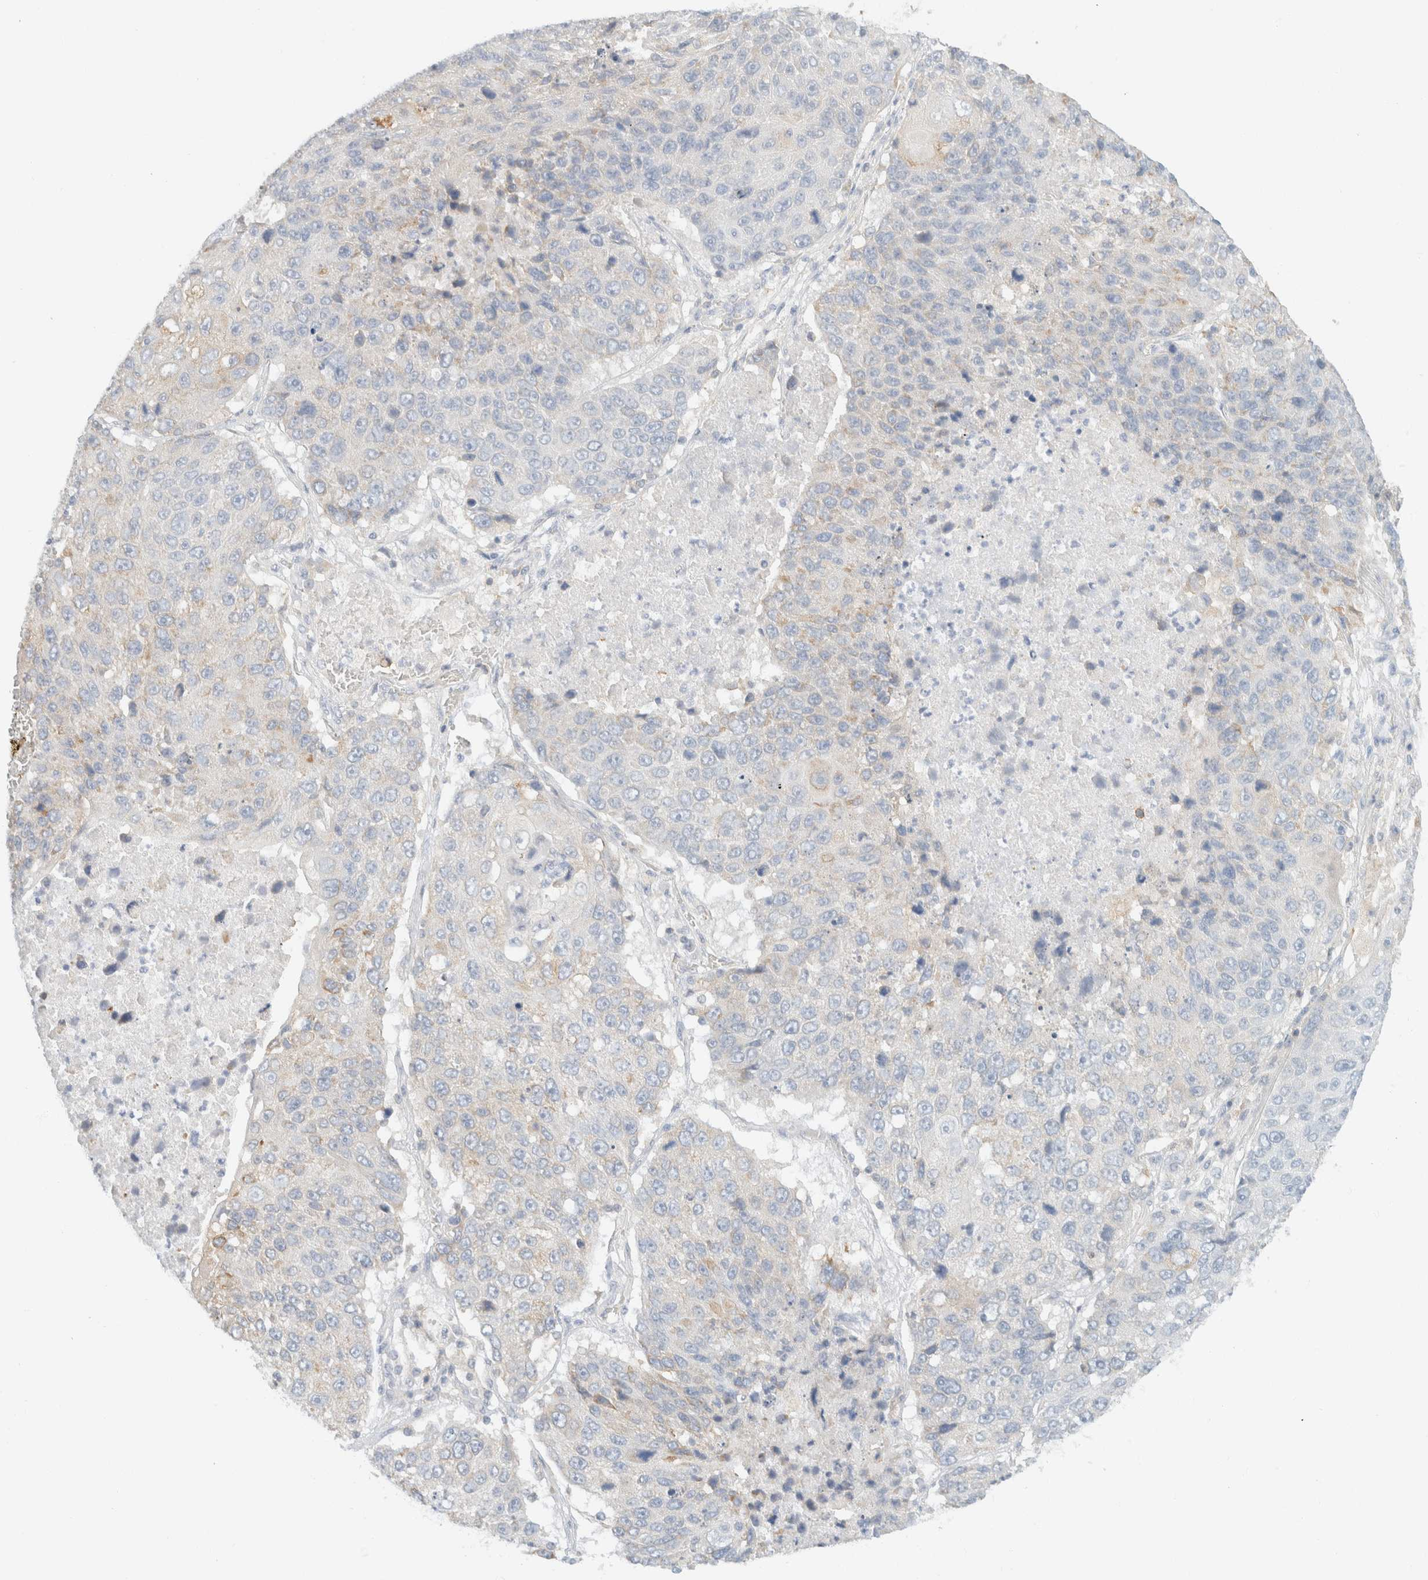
{"staining": {"intensity": "weak", "quantity": "<25%", "location": "cytoplasmic/membranous"}, "tissue": "lung cancer", "cell_type": "Tumor cells", "image_type": "cancer", "snomed": [{"axis": "morphology", "description": "Squamous cell carcinoma, NOS"}, {"axis": "topography", "description": "Lung"}], "caption": "Tumor cells are negative for brown protein staining in lung cancer (squamous cell carcinoma). Nuclei are stained in blue.", "gene": "SH3GLB2", "patient": {"sex": "male", "age": 61}}